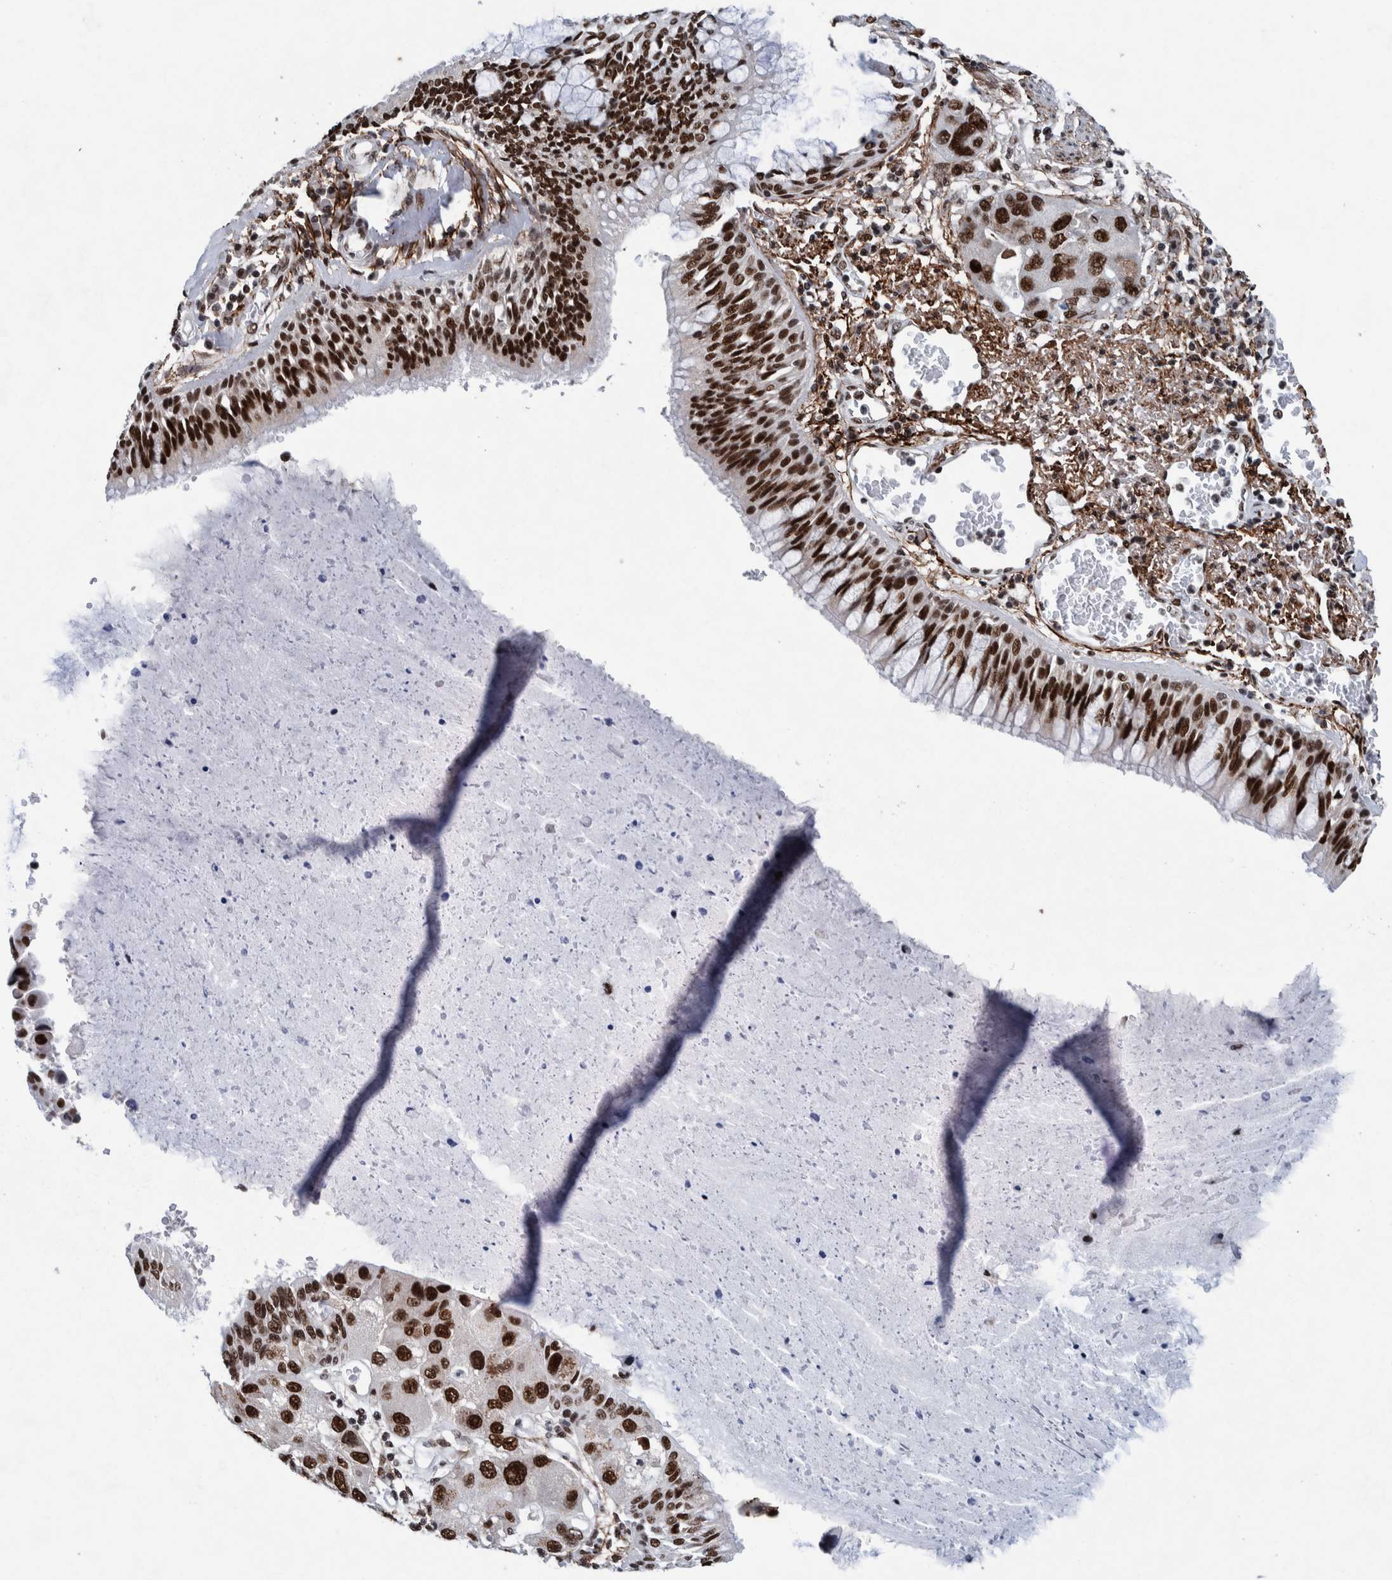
{"staining": {"intensity": "strong", "quantity": ">75%", "location": "nuclear"}, "tissue": "bronchus", "cell_type": "Respiratory epithelial cells", "image_type": "normal", "snomed": [{"axis": "morphology", "description": "Normal tissue, NOS"}, {"axis": "morphology", "description": "Adenocarcinoma, NOS"}, {"axis": "morphology", "description": "Adenocarcinoma, metastatic, NOS"}, {"axis": "topography", "description": "Lymph node"}, {"axis": "topography", "description": "Bronchus"}, {"axis": "topography", "description": "Lung"}], "caption": "This photomicrograph reveals unremarkable bronchus stained with immunohistochemistry (IHC) to label a protein in brown. The nuclear of respiratory epithelial cells show strong positivity for the protein. Nuclei are counter-stained blue.", "gene": "TAF10", "patient": {"sex": "female", "age": 54}}